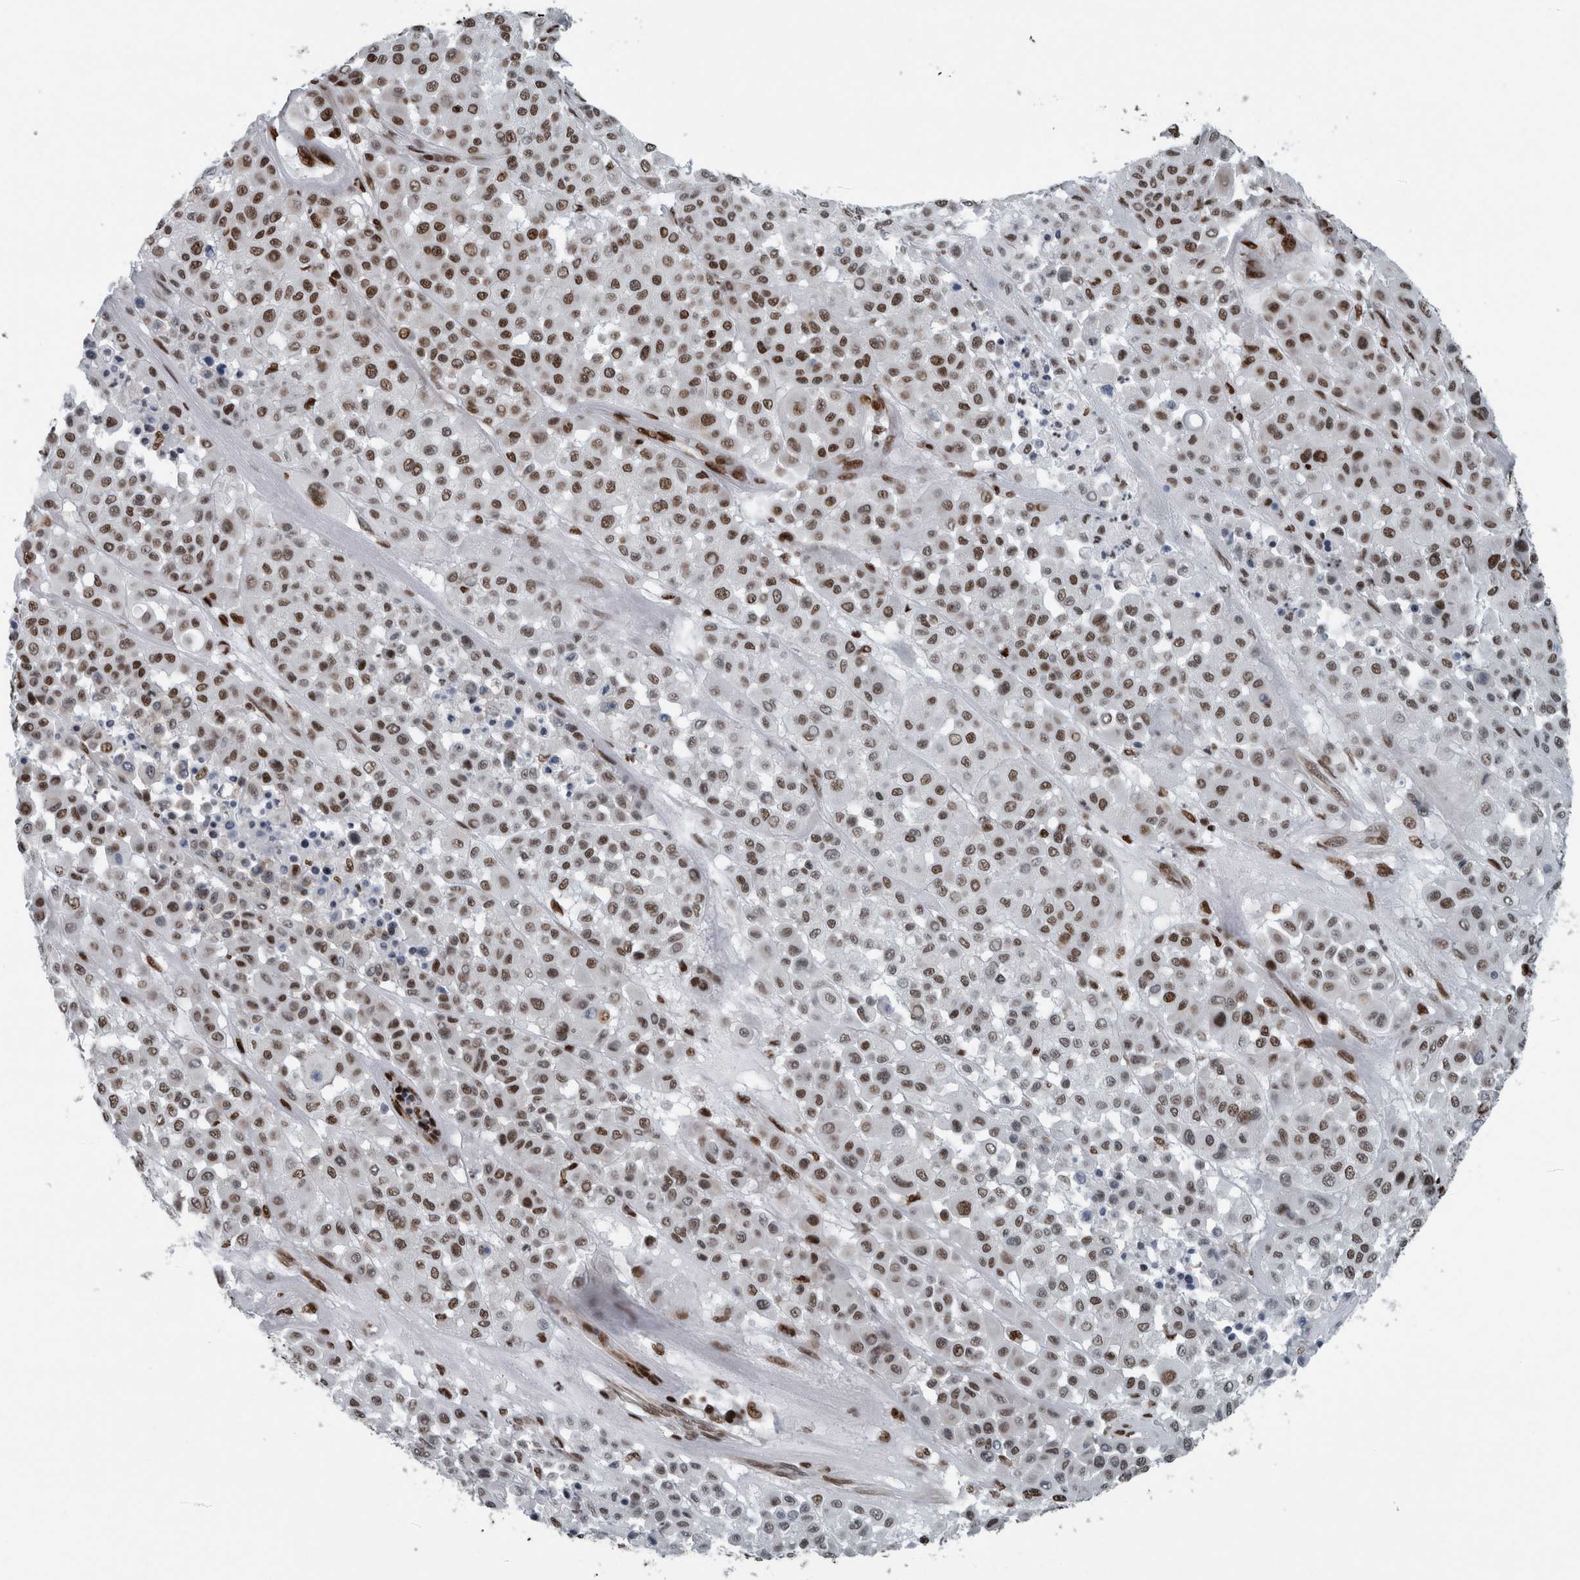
{"staining": {"intensity": "moderate", "quantity": ">75%", "location": "nuclear"}, "tissue": "melanoma", "cell_type": "Tumor cells", "image_type": "cancer", "snomed": [{"axis": "morphology", "description": "Malignant melanoma, Metastatic site"}, {"axis": "topography", "description": "Soft tissue"}], "caption": "Melanoma stained with a brown dye shows moderate nuclear positive positivity in about >75% of tumor cells.", "gene": "DNMT3A", "patient": {"sex": "male", "age": 41}}